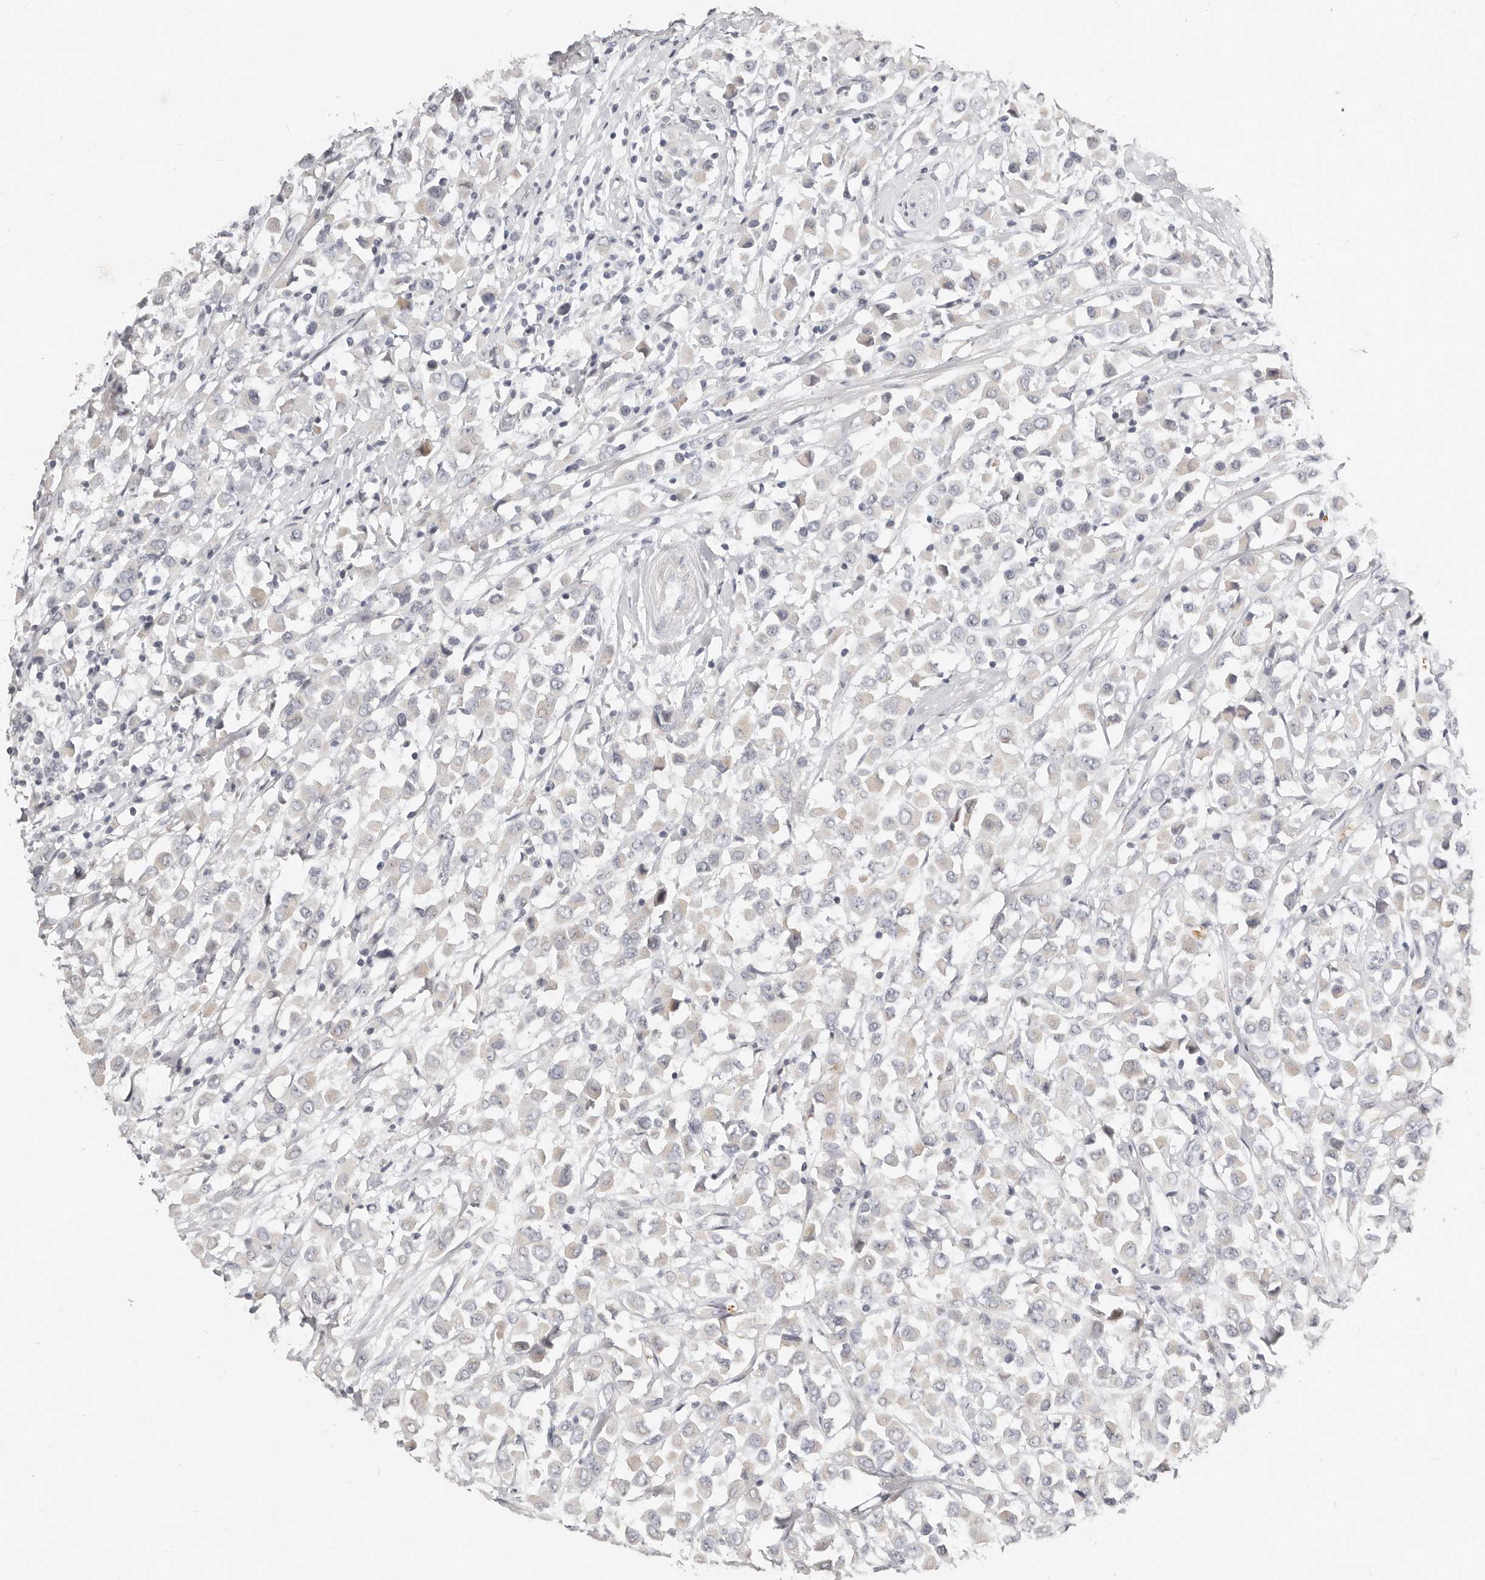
{"staining": {"intensity": "negative", "quantity": "none", "location": "none"}, "tissue": "breast cancer", "cell_type": "Tumor cells", "image_type": "cancer", "snomed": [{"axis": "morphology", "description": "Duct carcinoma"}, {"axis": "topography", "description": "Breast"}], "caption": "Tumor cells are negative for protein expression in human breast infiltrating ductal carcinoma.", "gene": "TMEM63B", "patient": {"sex": "female", "age": 61}}